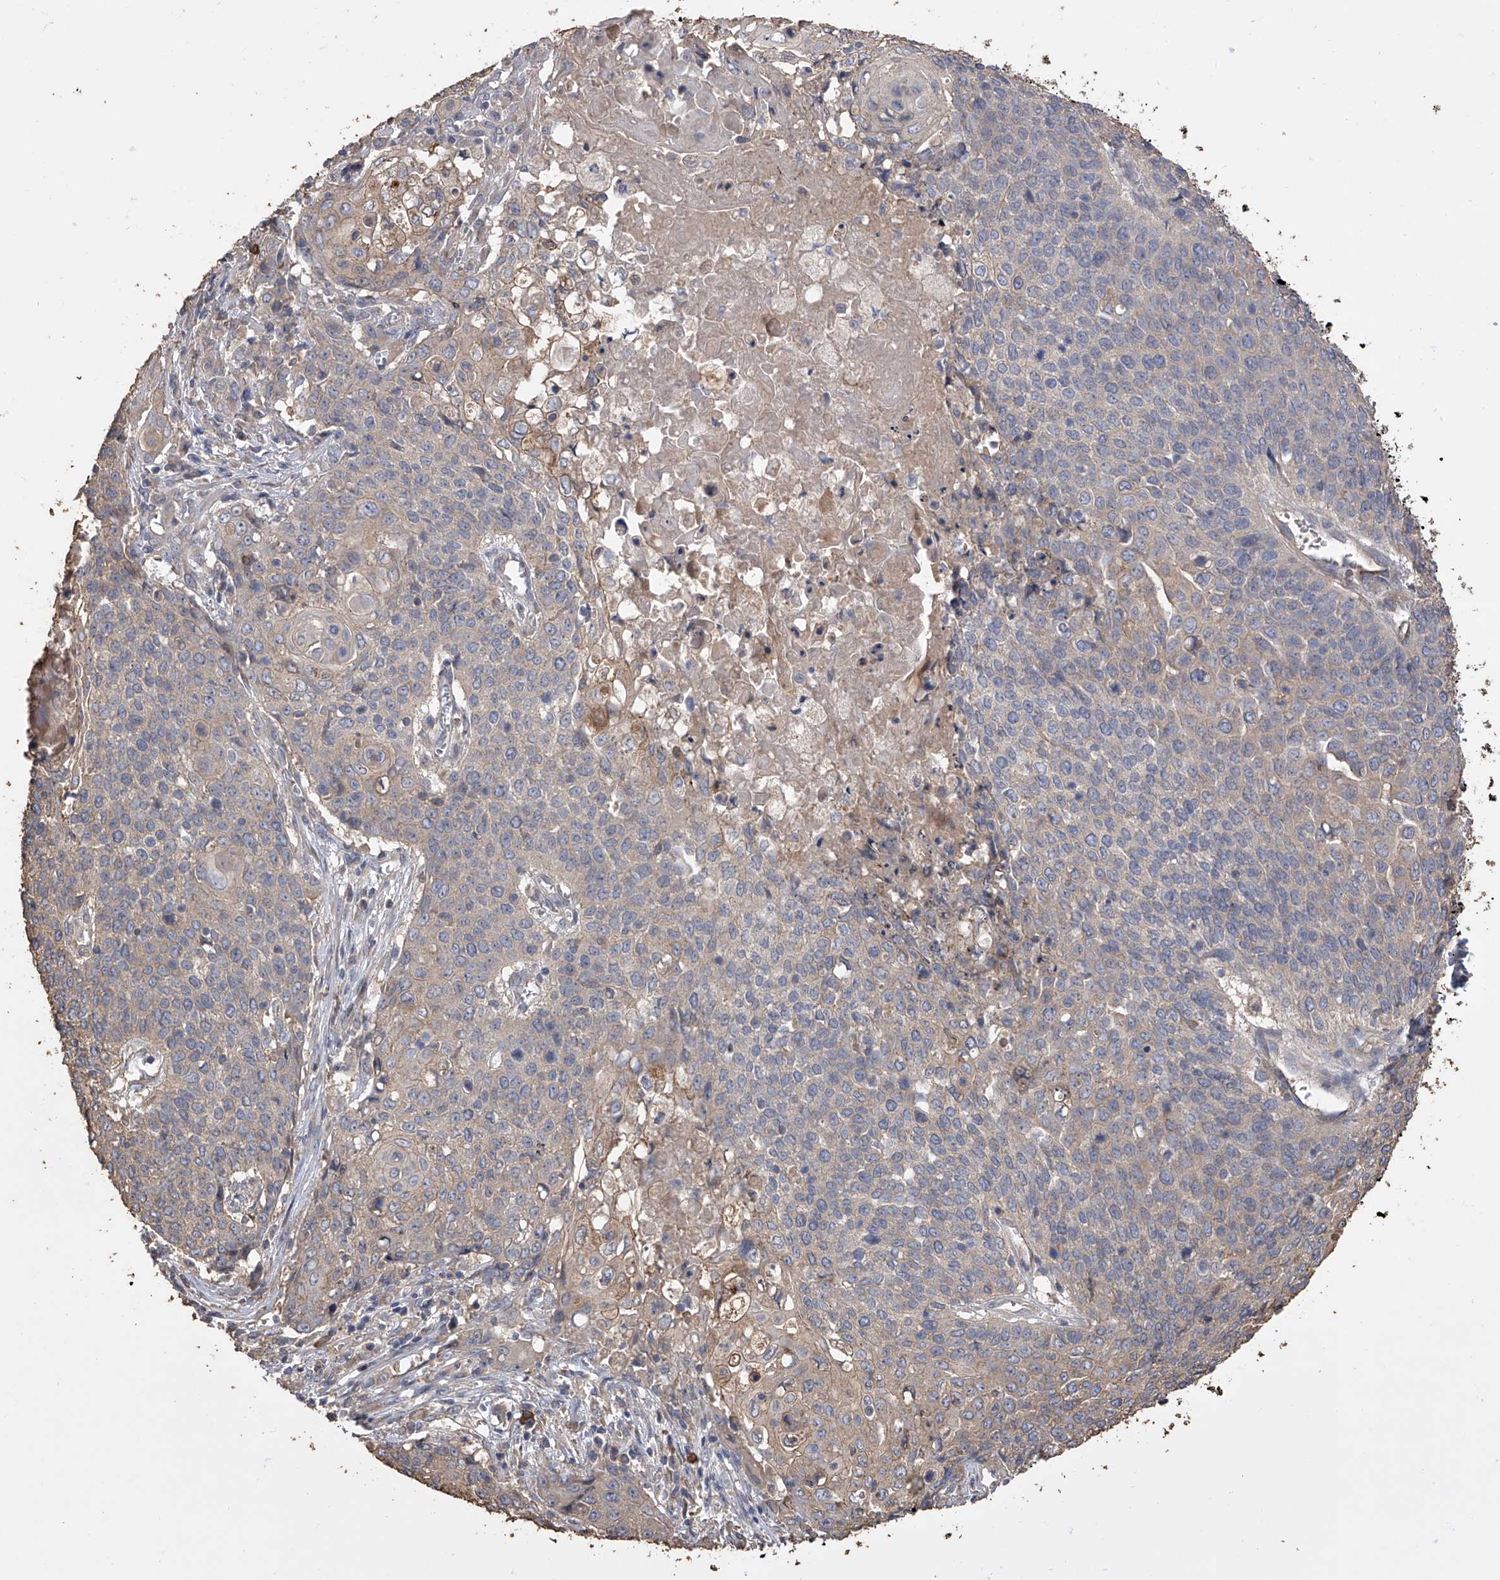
{"staining": {"intensity": "negative", "quantity": "none", "location": "none"}, "tissue": "cervical cancer", "cell_type": "Tumor cells", "image_type": "cancer", "snomed": [{"axis": "morphology", "description": "Squamous cell carcinoma, NOS"}, {"axis": "topography", "description": "Cervix"}], "caption": "Cervical squamous cell carcinoma was stained to show a protein in brown. There is no significant positivity in tumor cells. (DAB immunohistochemistry (IHC) with hematoxylin counter stain).", "gene": "ZNF343", "patient": {"sex": "female", "age": 39}}